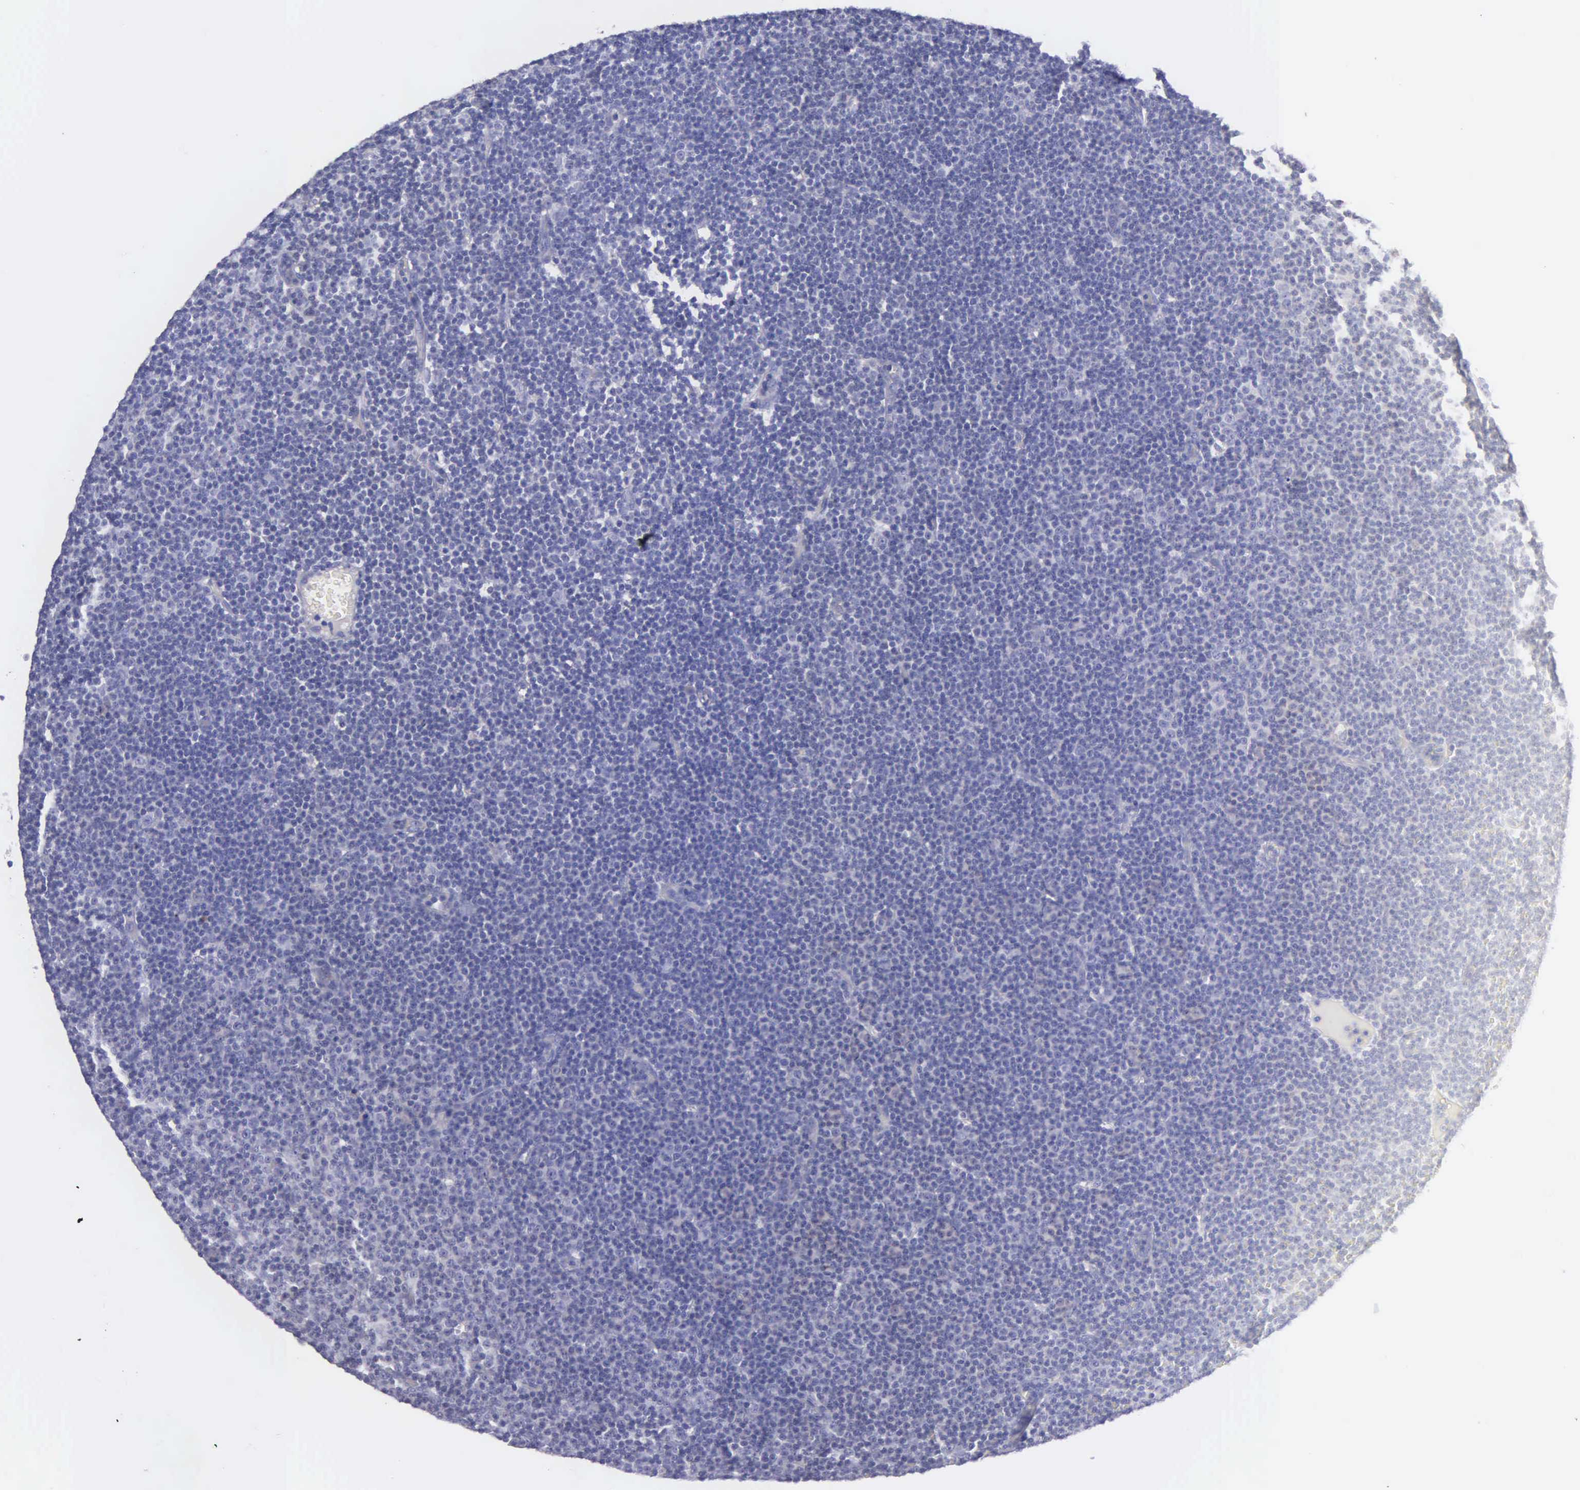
{"staining": {"intensity": "negative", "quantity": "none", "location": "none"}, "tissue": "lymphoma", "cell_type": "Tumor cells", "image_type": "cancer", "snomed": [{"axis": "morphology", "description": "Malignant lymphoma, non-Hodgkin's type, Low grade"}, {"axis": "topography", "description": "Lymph node"}], "caption": "The immunohistochemistry histopathology image has no significant positivity in tumor cells of lymphoma tissue.", "gene": "MIA2", "patient": {"sex": "male", "age": 57}}